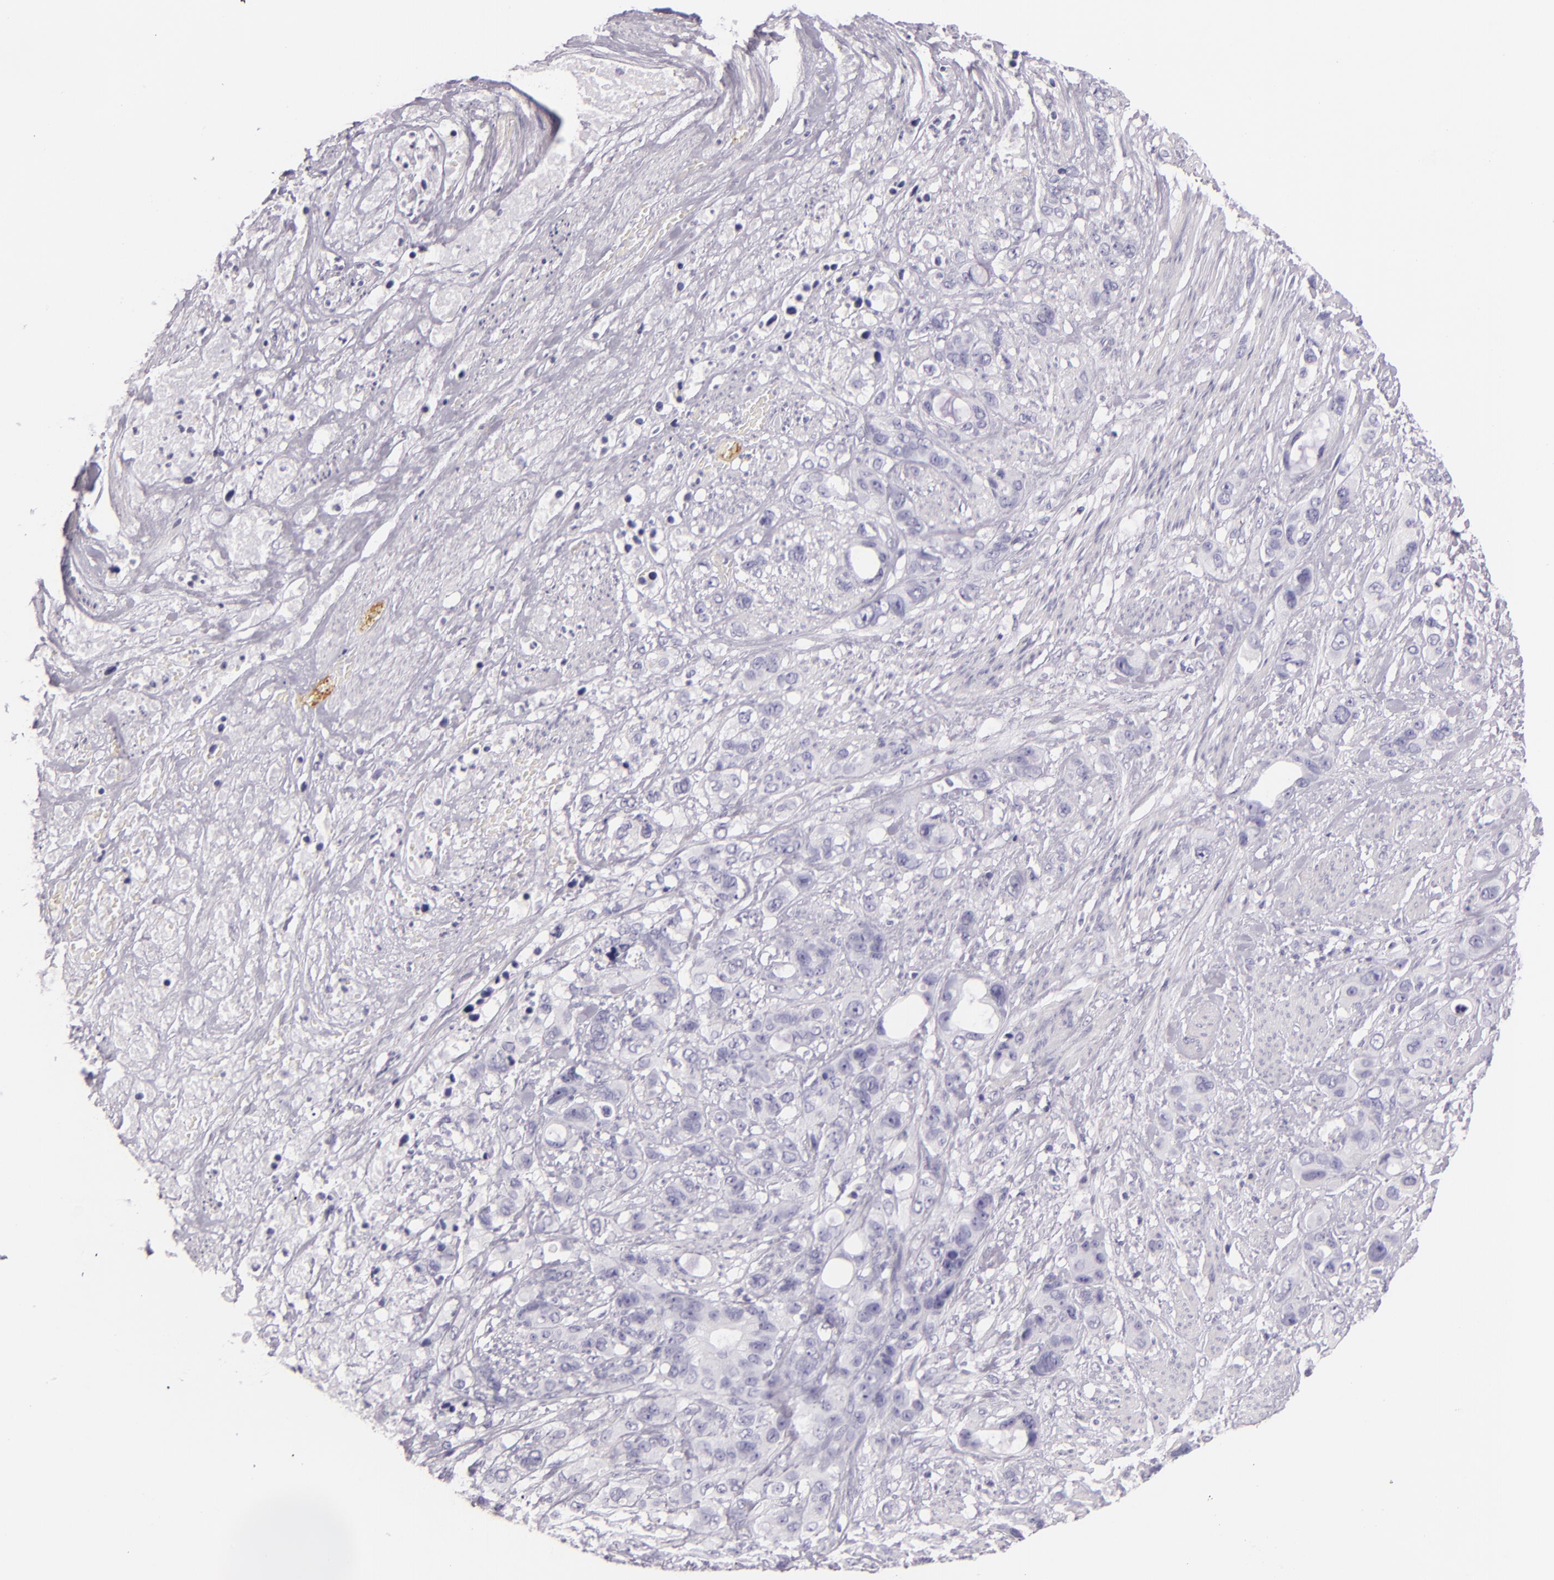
{"staining": {"intensity": "negative", "quantity": "none", "location": "none"}, "tissue": "stomach cancer", "cell_type": "Tumor cells", "image_type": "cancer", "snomed": [{"axis": "morphology", "description": "Adenocarcinoma, NOS"}, {"axis": "topography", "description": "Stomach, upper"}], "caption": "Immunohistochemistry (IHC) histopathology image of neoplastic tissue: stomach adenocarcinoma stained with DAB (3,3'-diaminobenzidine) reveals no significant protein expression in tumor cells.", "gene": "SELP", "patient": {"sex": "male", "age": 47}}